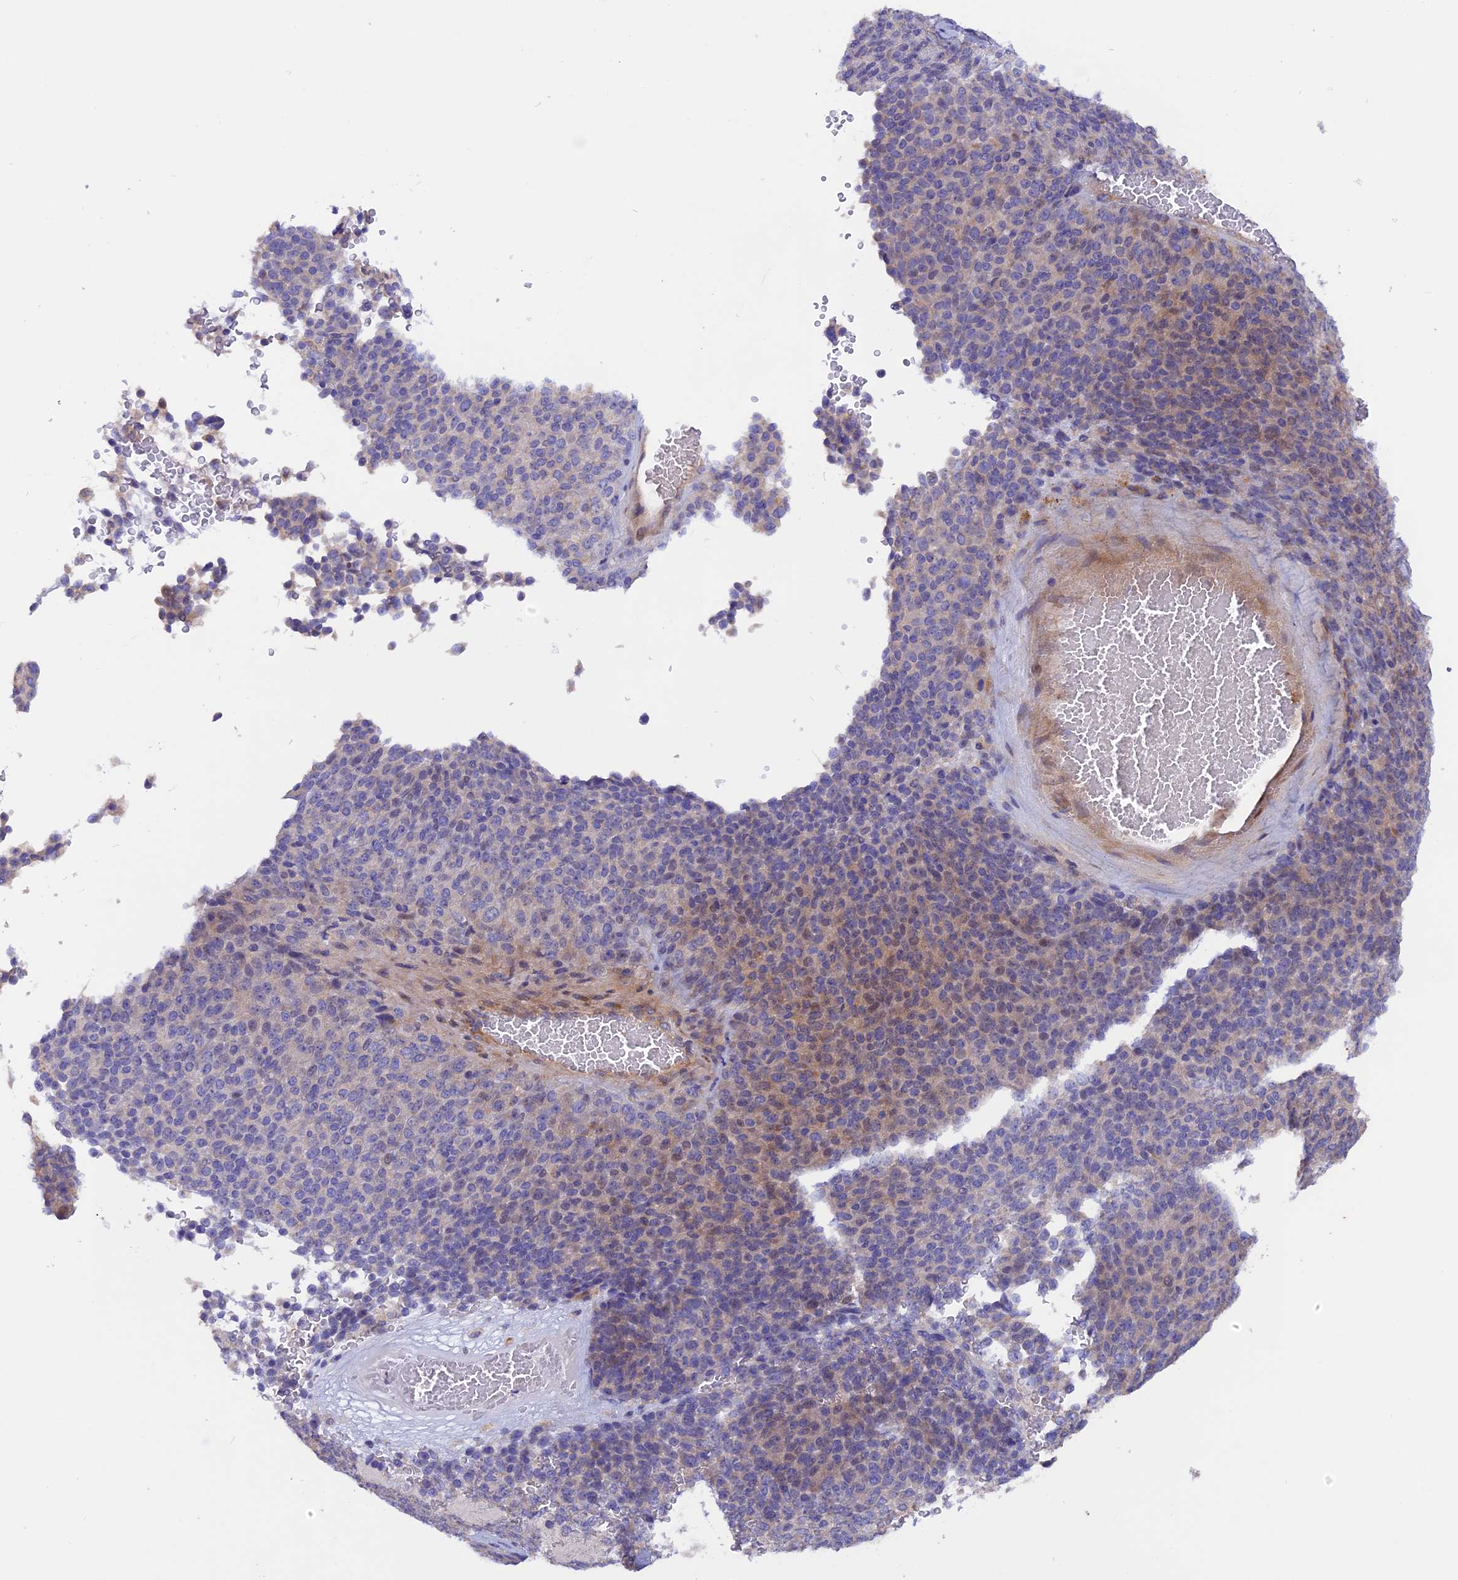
{"staining": {"intensity": "weak", "quantity": "<25%", "location": "cytoplasmic/membranous"}, "tissue": "melanoma", "cell_type": "Tumor cells", "image_type": "cancer", "snomed": [{"axis": "morphology", "description": "Malignant melanoma, Metastatic site"}, {"axis": "topography", "description": "Brain"}], "caption": "Immunohistochemistry image of melanoma stained for a protein (brown), which exhibits no positivity in tumor cells.", "gene": "HYCC1", "patient": {"sex": "female", "age": 56}}